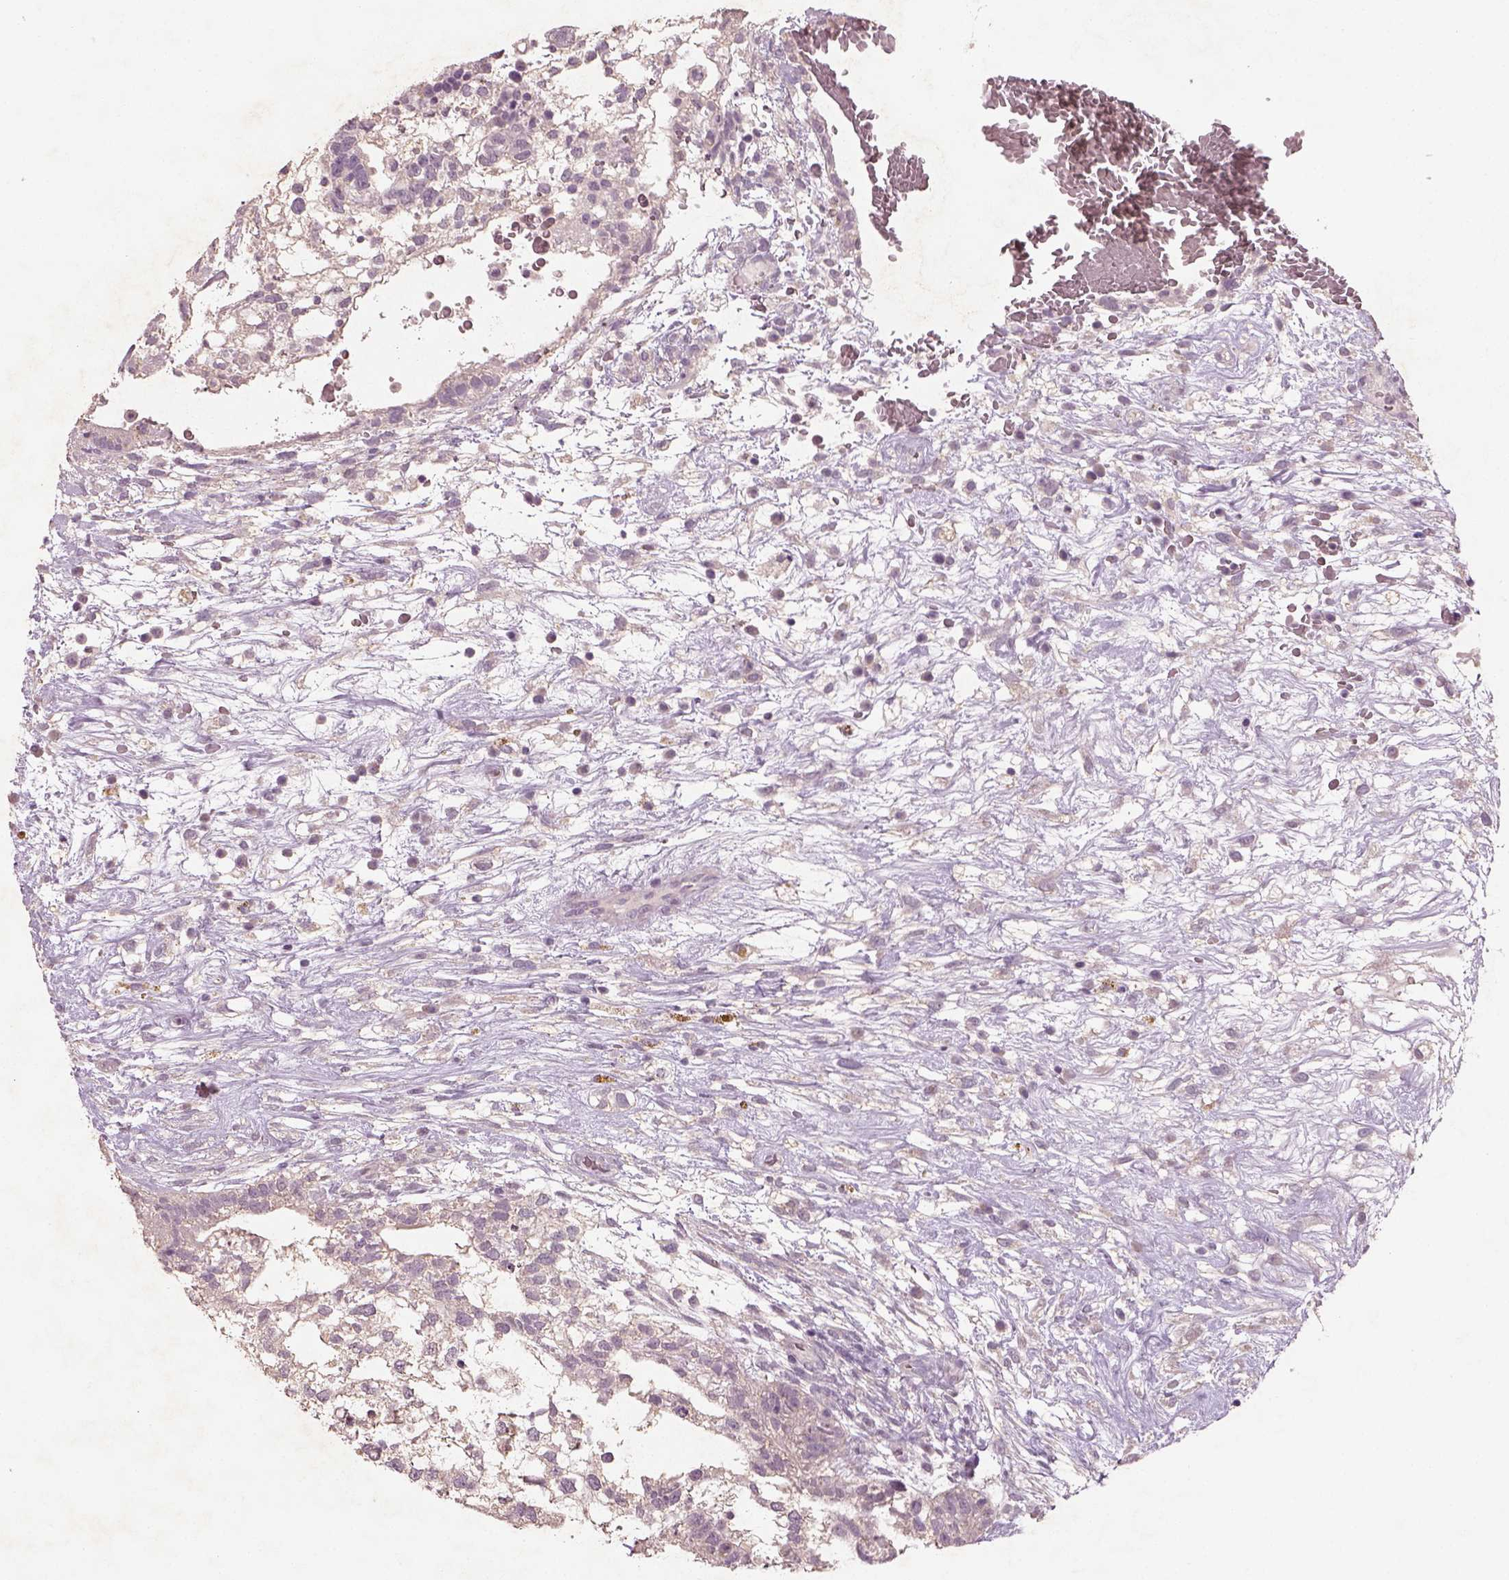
{"staining": {"intensity": "negative", "quantity": "none", "location": "none"}, "tissue": "testis cancer", "cell_type": "Tumor cells", "image_type": "cancer", "snomed": [{"axis": "morphology", "description": "Normal tissue, NOS"}, {"axis": "morphology", "description": "Carcinoma, Embryonal, NOS"}, {"axis": "topography", "description": "Testis"}], "caption": "DAB immunohistochemical staining of human embryonal carcinoma (testis) demonstrates no significant expression in tumor cells. (IHC, brightfield microscopy, high magnification).", "gene": "GDNF", "patient": {"sex": "male", "age": 32}}